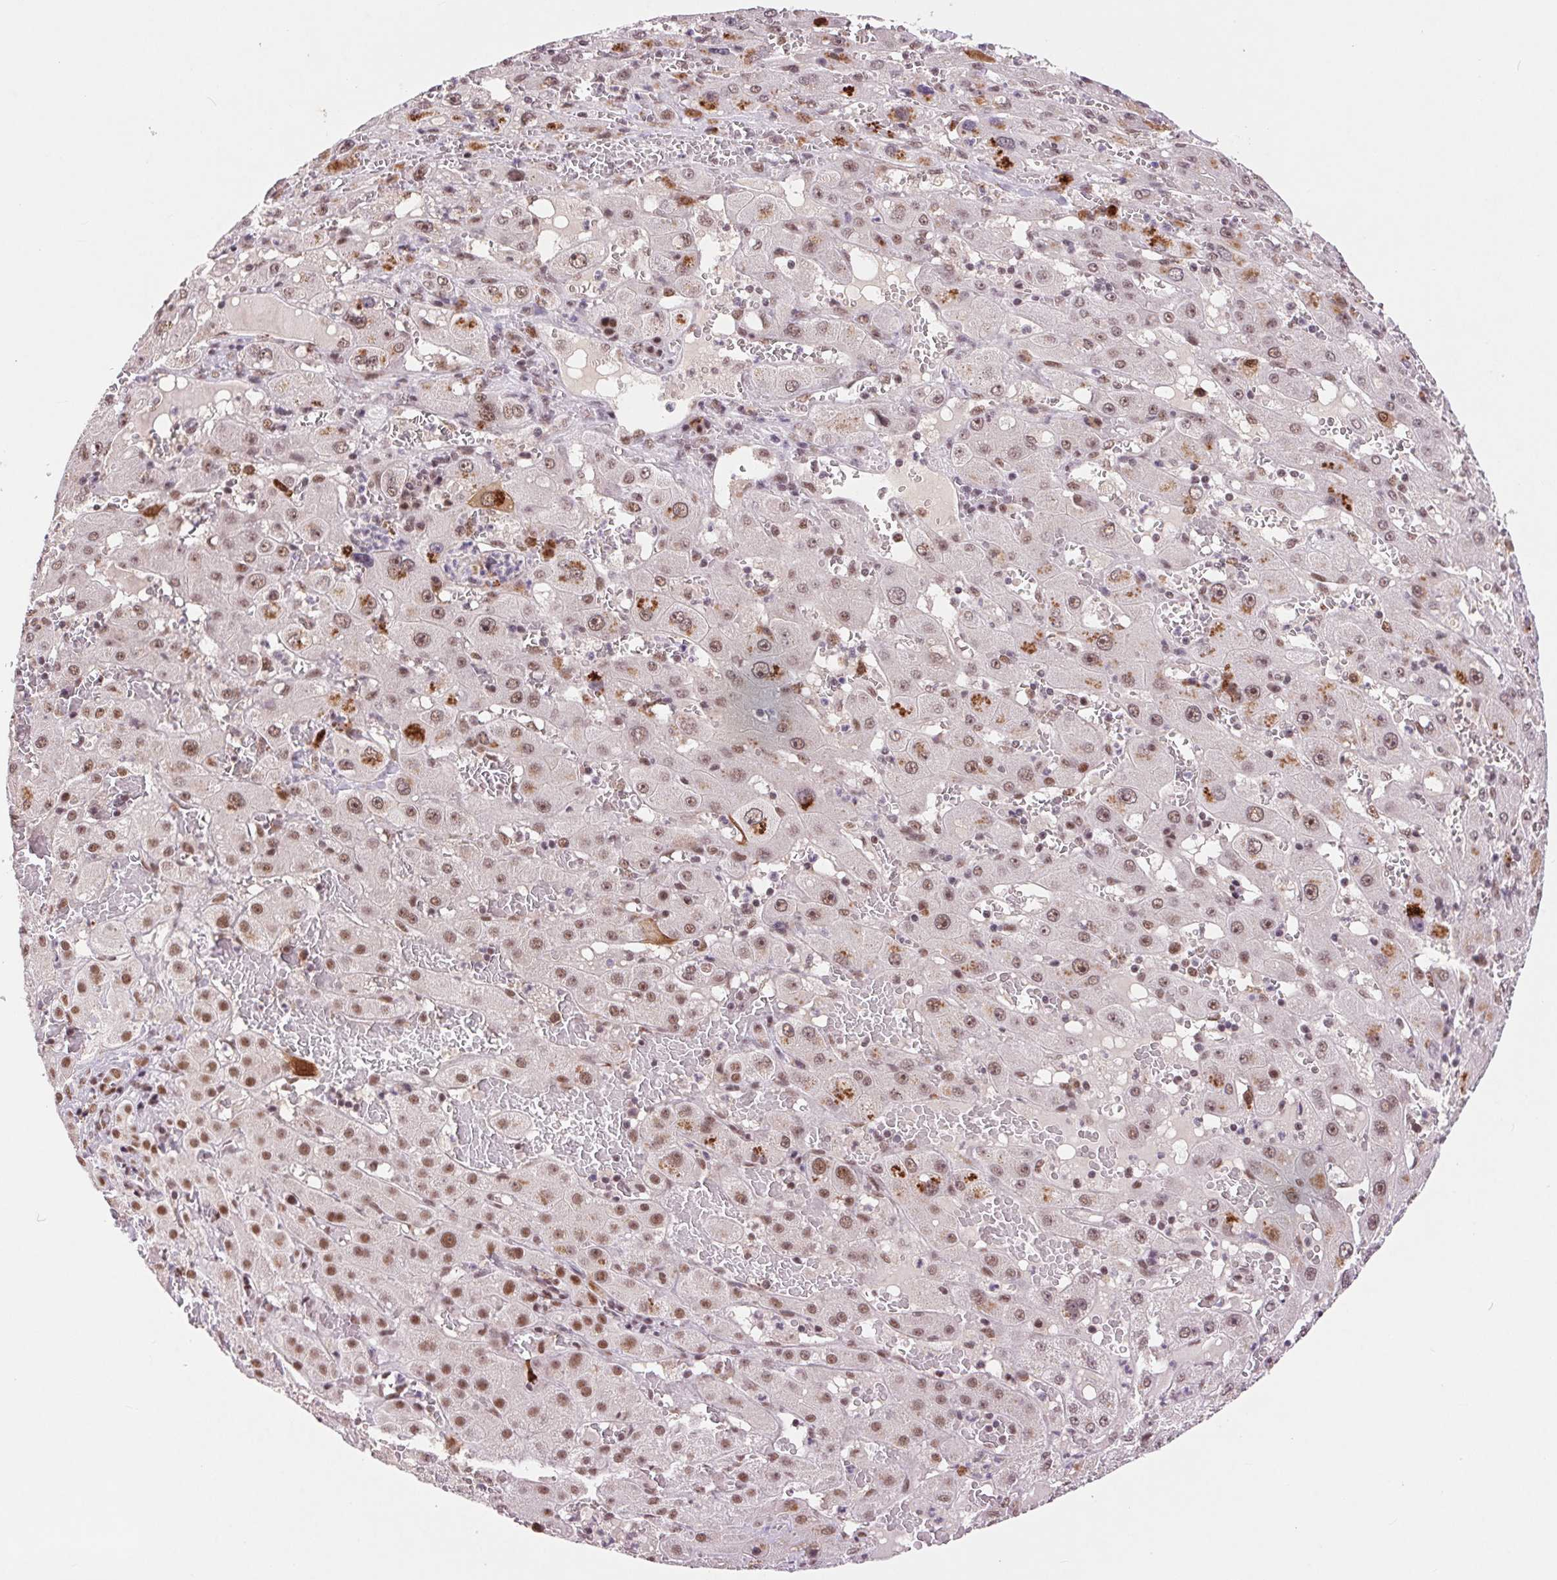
{"staining": {"intensity": "moderate", "quantity": ">75%", "location": "nuclear"}, "tissue": "liver cancer", "cell_type": "Tumor cells", "image_type": "cancer", "snomed": [{"axis": "morphology", "description": "Carcinoma, Hepatocellular, NOS"}, {"axis": "topography", "description": "Liver"}], "caption": "Protein expression analysis of human liver cancer (hepatocellular carcinoma) reveals moderate nuclear staining in approximately >75% of tumor cells. The protein is stained brown, and the nuclei are stained in blue (DAB (3,3'-diaminobenzidine) IHC with brightfield microscopy, high magnification).", "gene": "CD2BP2", "patient": {"sex": "female", "age": 73}}